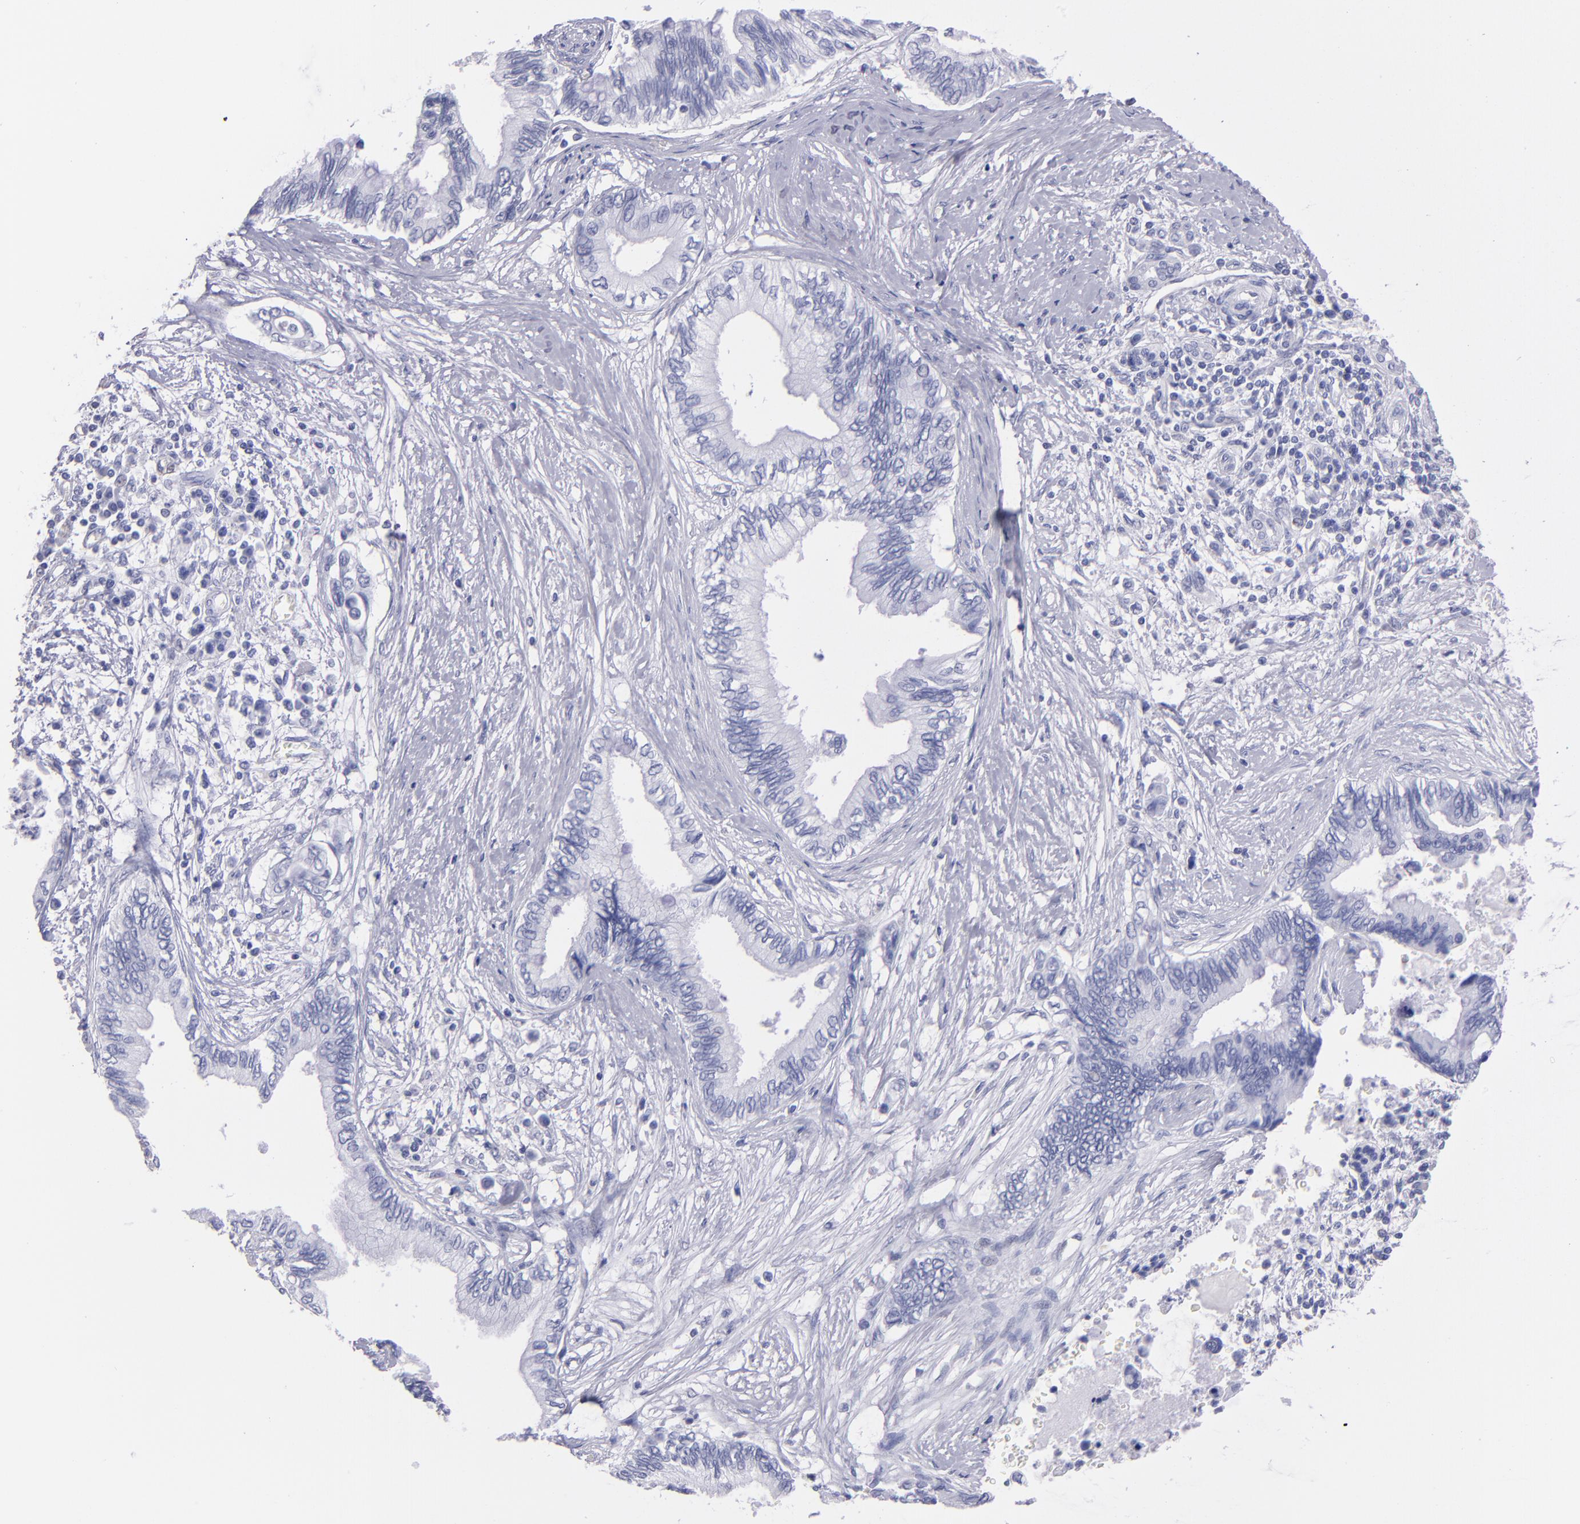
{"staining": {"intensity": "negative", "quantity": "none", "location": "none"}, "tissue": "pancreatic cancer", "cell_type": "Tumor cells", "image_type": "cancer", "snomed": [{"axis": "morphology", "description": "Adenocarcinoma, NOS"}, {"axis": "topography", "description": "Pancreas"}], "caption": "IHC photomicrograph of pancreatic cancer stained for a protein (brown), which demonstrates no staining in tumor cells.", "gene": "TG", "patient": {"sex": "female", "age": 66}}